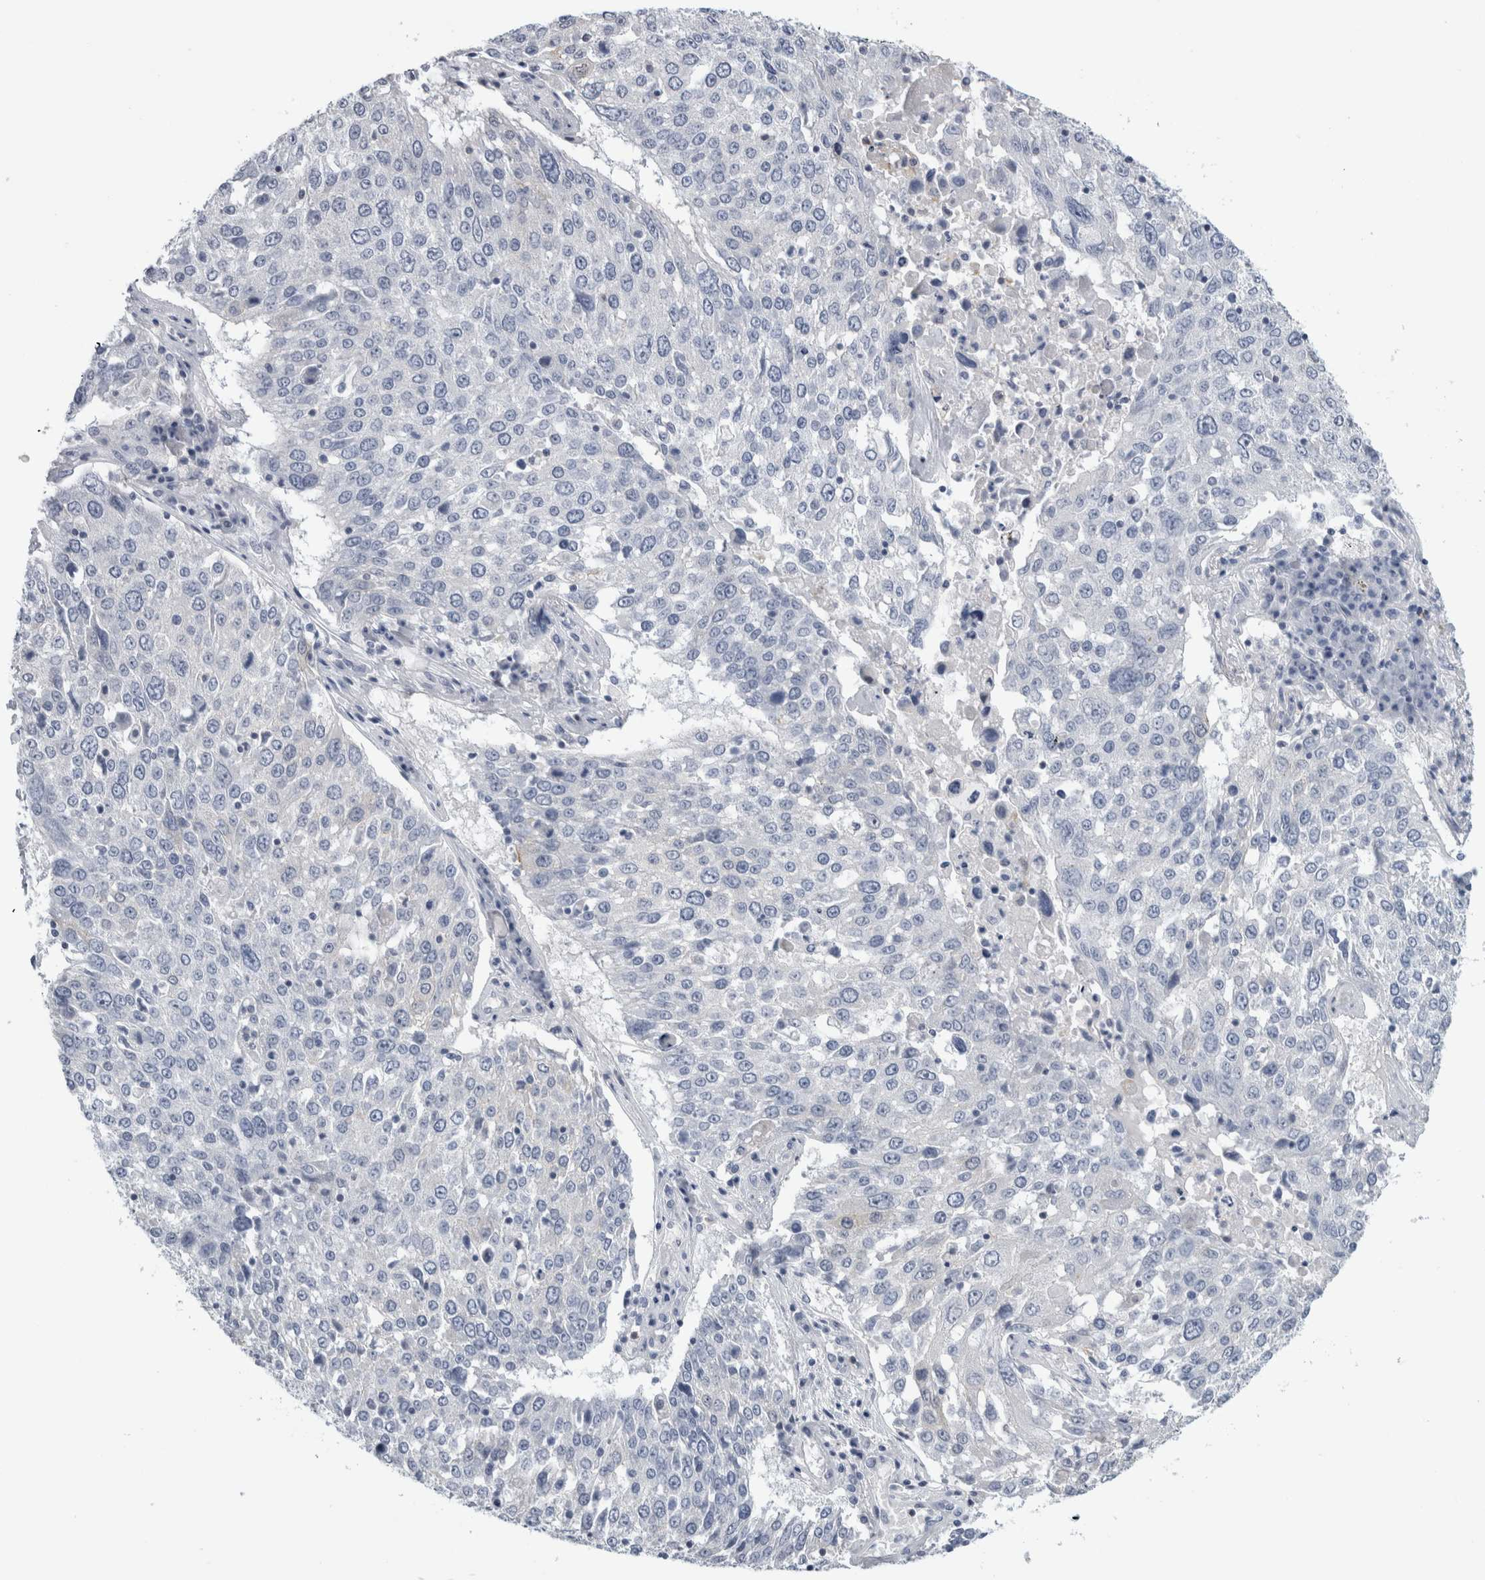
{"staining": {"intensity": "negative", "quantity": "none", "location": "none"}, "tissue": "lung cancer", "cell_type": "Tumor cells", "image_type": "cancer", "snomed": [{"axis": "morphology", "description": "Squamous cell carcinoma, NOS"}, {"axis": "topography", "description": "Lung"}], "caption": "DAB (3,3'-diaminobenzidine) immunohistochemical staining of lung cancer (squamous cell carcinoma) displays no significant staining in tumor cells.", "gene": "ANKFY1", "patient": {"sex": "male", "age": 65}}